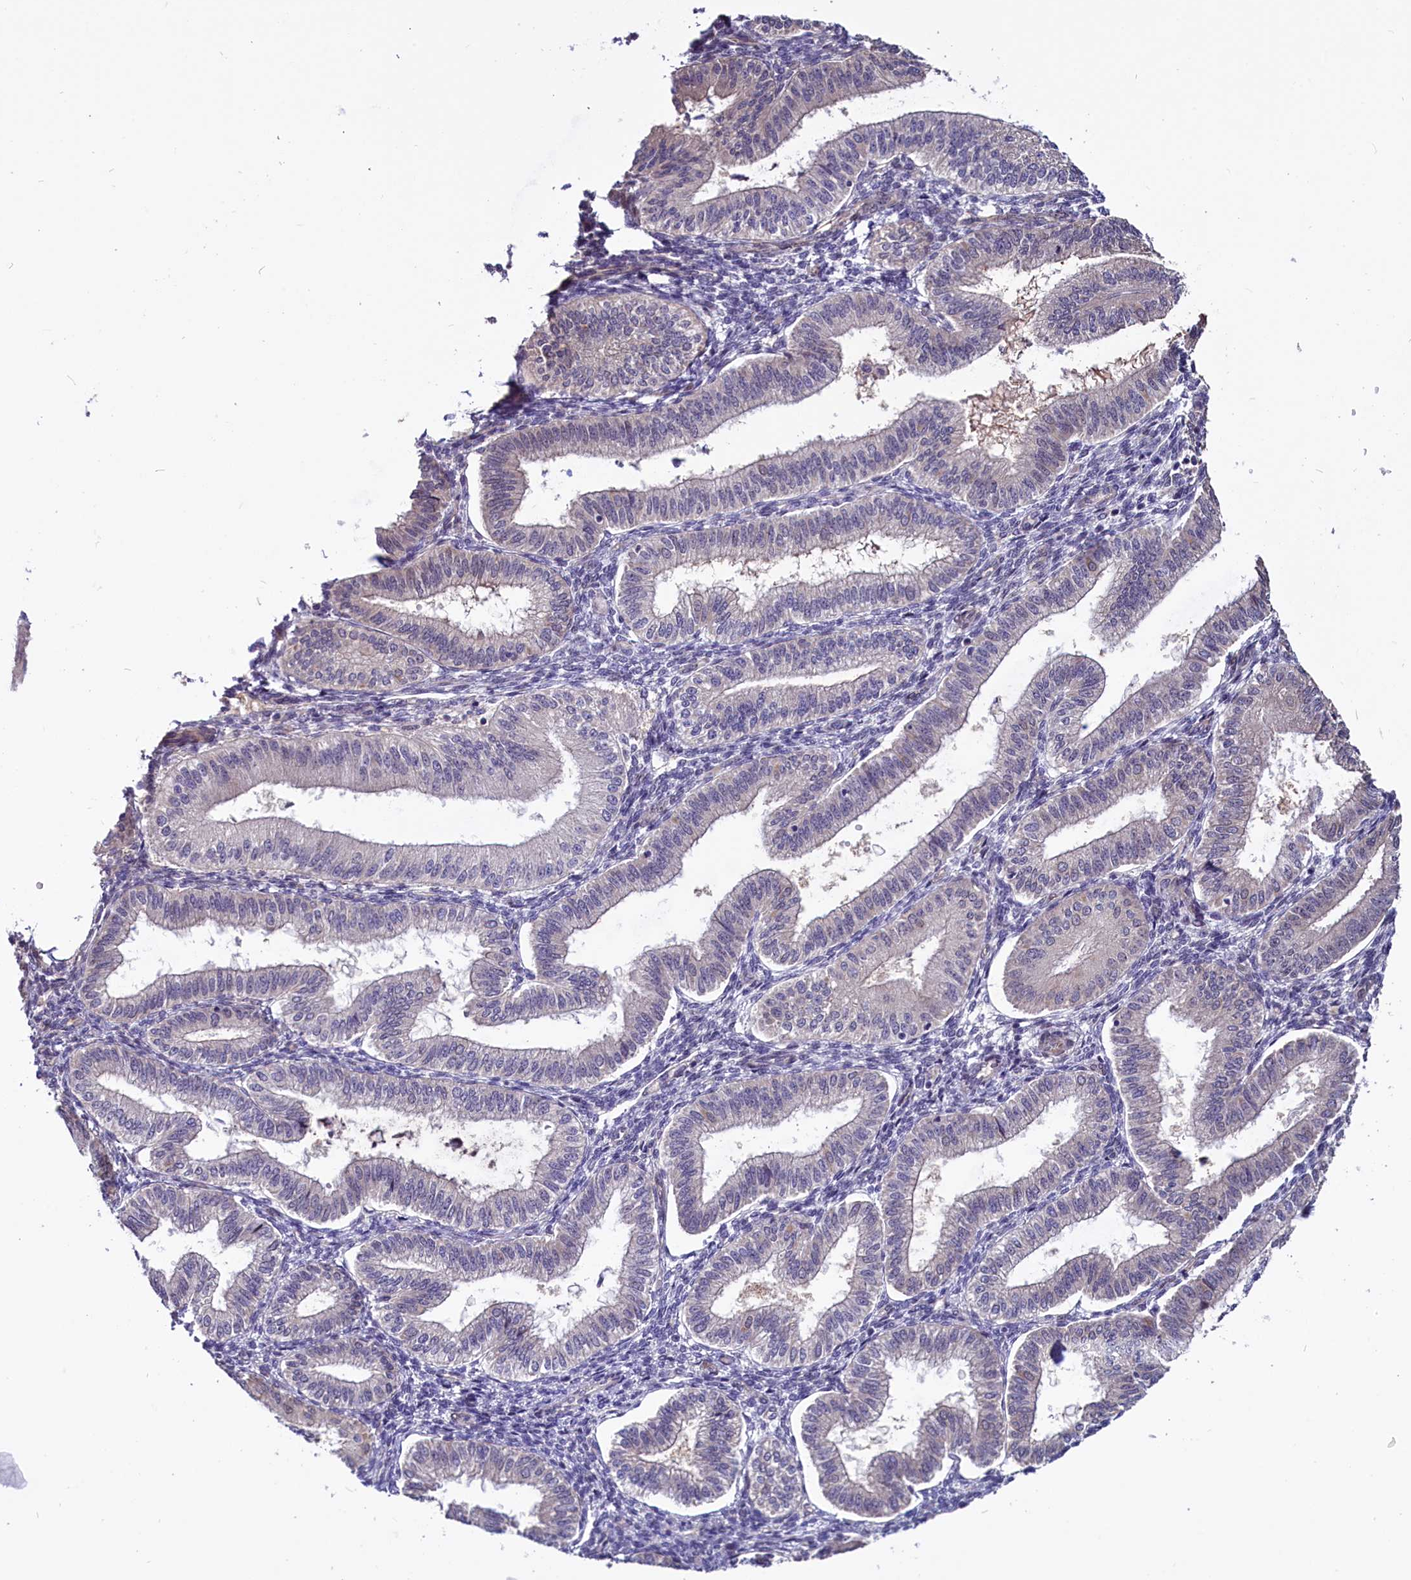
{"staining": {"intensity": "negative", "quantity": "none", "location": "none"}, "tissue": "endometrium", "cell_type": "Cells in endometrial stroma", "image_type": "normal", "snomed": [{"axis": "morphology", "description": "Normal tissue, NOS"}, {"axis": "topography", "description": "Endometrium"}], "caption": "DAB immunohistochemical staining of benign endometrium demonstrates no significant expression in cells in endometrial stroma.", "gene": "PDILT", "patient": {"sex": "female", "age": 39}}